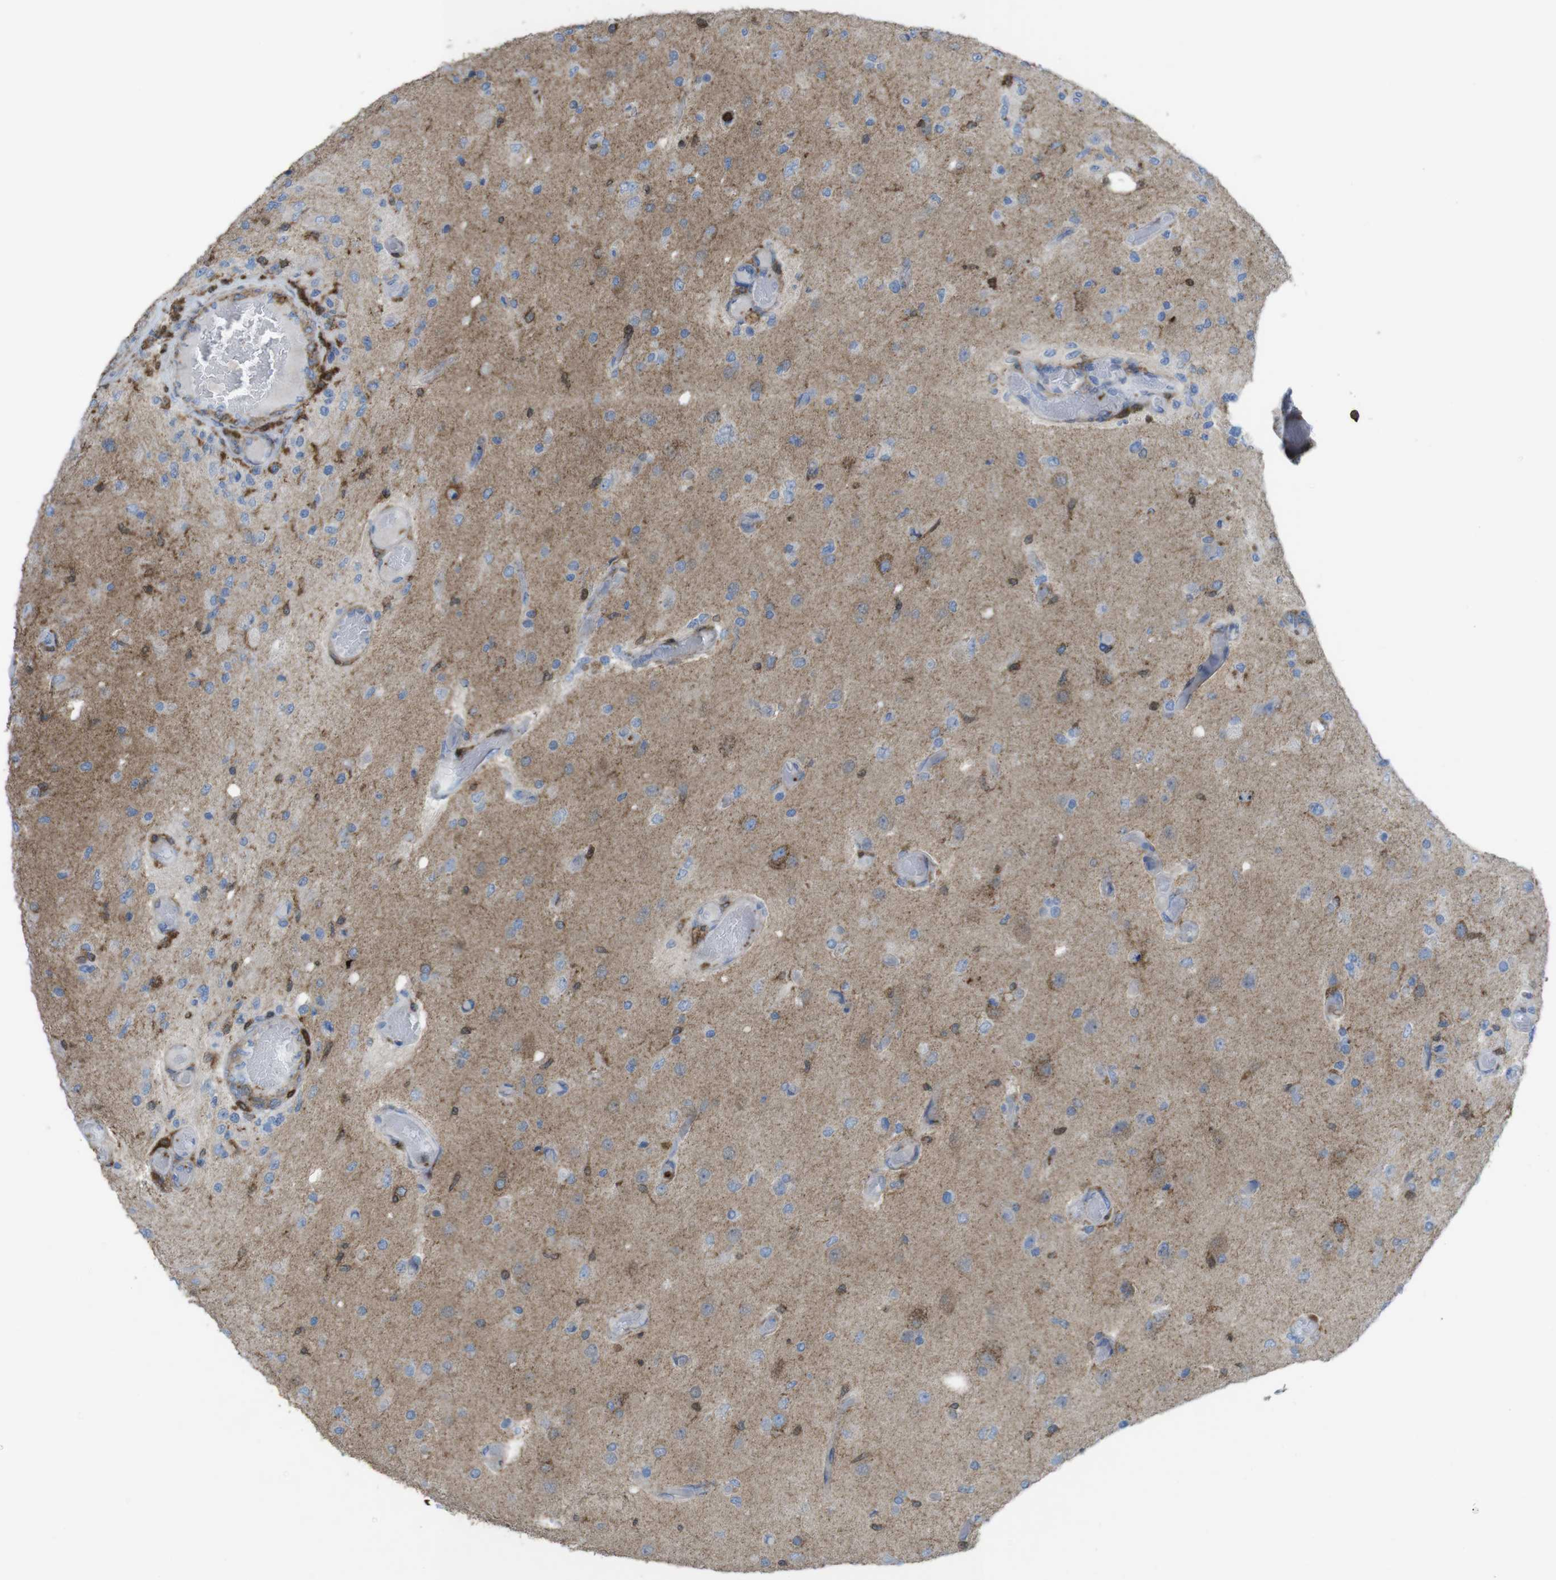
{"staining": {"intensity": "moderate", "quantity": "<25%", "location": "cytoplasmic/membranous"}, "tissue": "glioma", "cell_type": "Tumor cells", "image_type": "cancer", "snomed": [{"axis": "morphology", "description": "Normal tissue, NOS"}, {"axis": "morphology", "description": "Glioma, malignant, High grade"}, {"axis": "topography", "description": "Cerebral cortex"}], "caption": "Protein analysis of glioma tissue displays moderate cytoplasmic/membranous positivity in about <25% of tumor cells.", "gene": "PRKCD", "patient": {"sex": "male", "age": 77}}